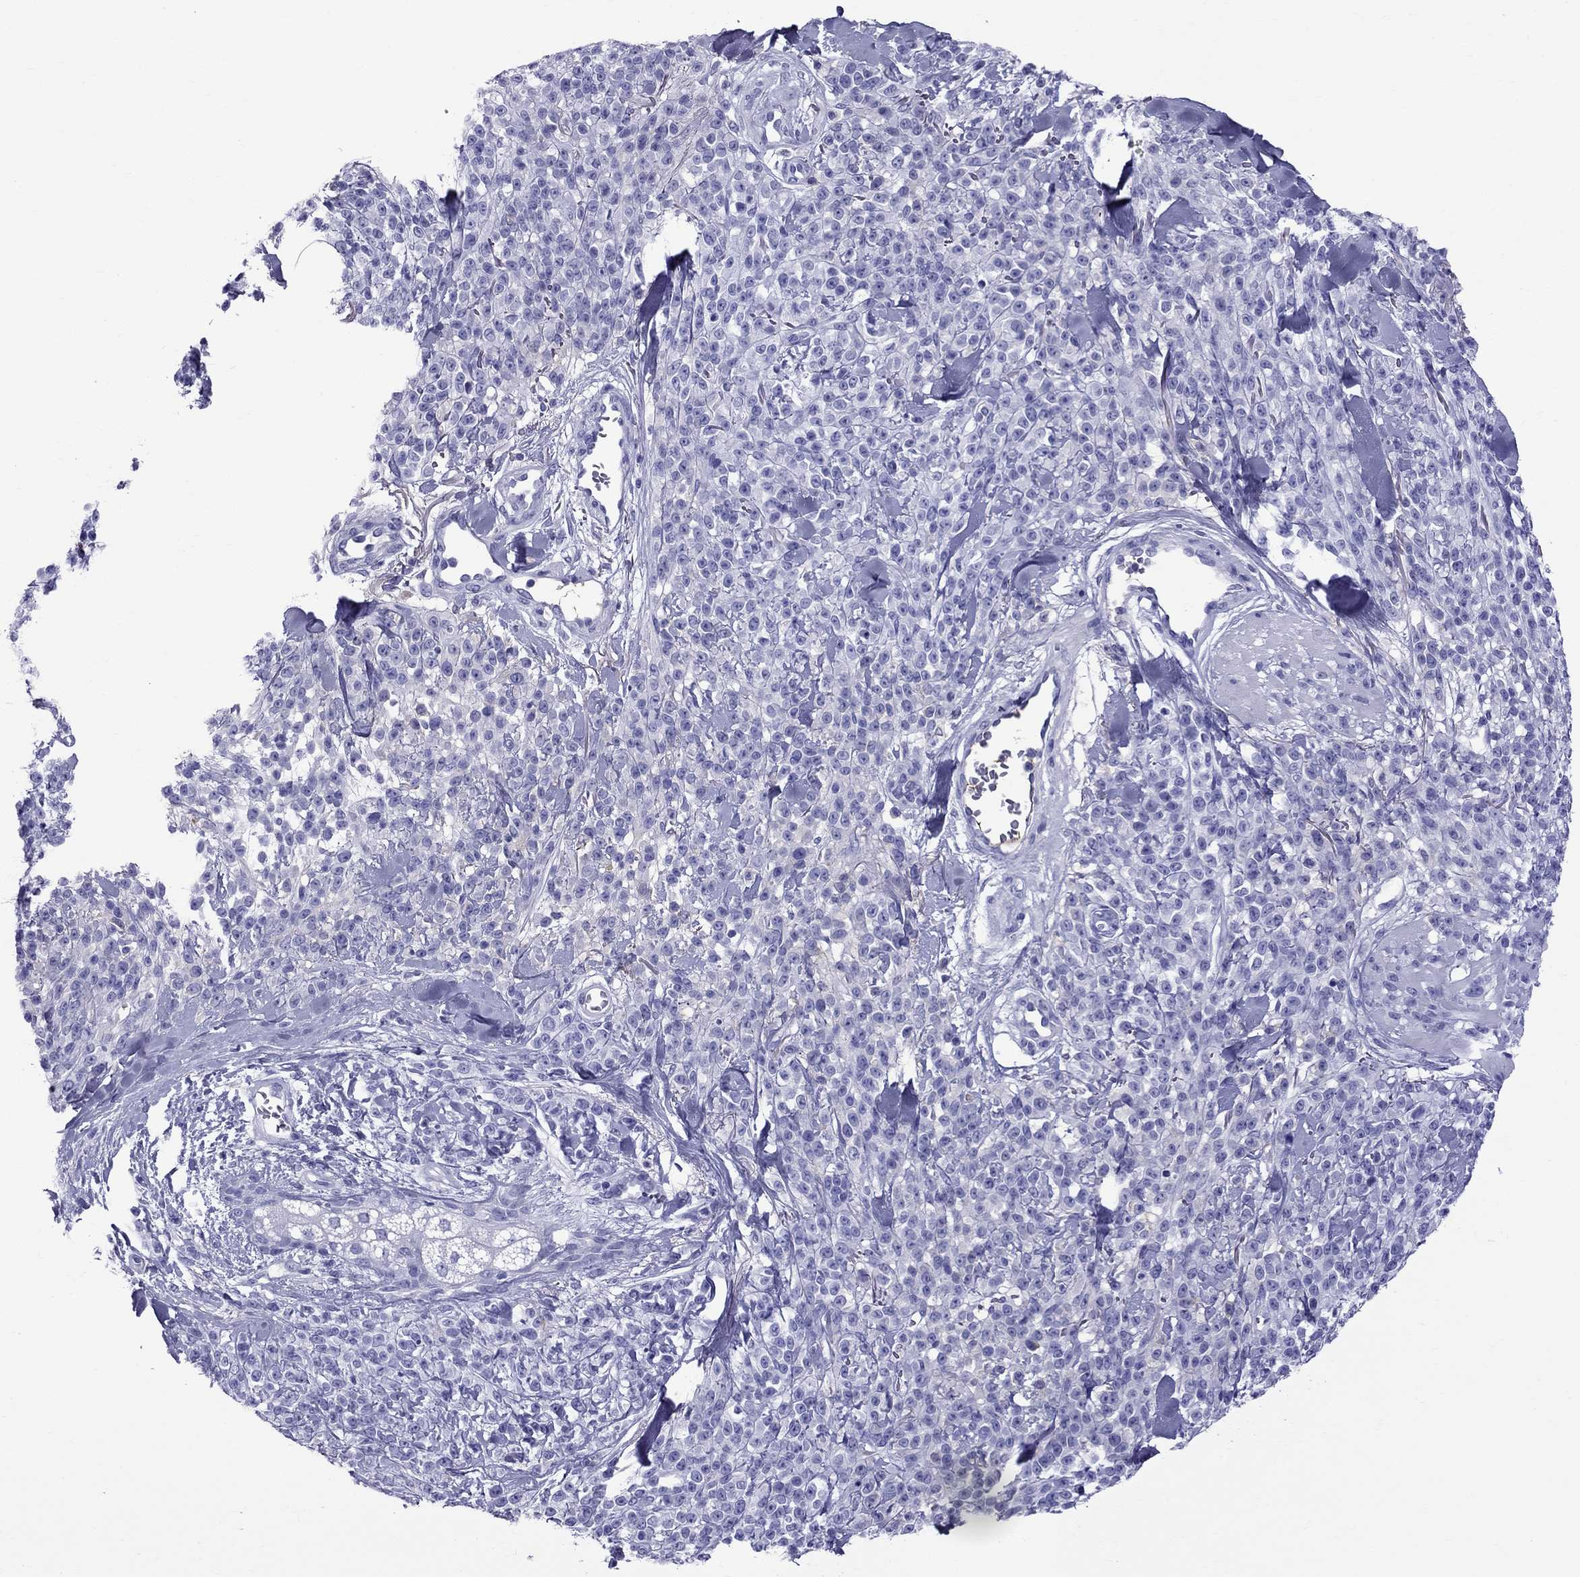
{"staining": {"intensity": "negative", "quantity": "none", "location": "none"}, "tissue": "melanoma", "cell_type": "Tumor cells", "image_type": "cancer", "snomed": [{"axis": "morphology", "description": "Malignant melanoma, NOS"}, {"axis": "topography", "description": "Skin"}, {"axis": "topography", "description": "Skin of trunk"}], "caption": "An image of human malignant melanoma is negative for staining in tumor cells.", "gene": "SCART1", "patient": {"sex": "male", "age": 74}}